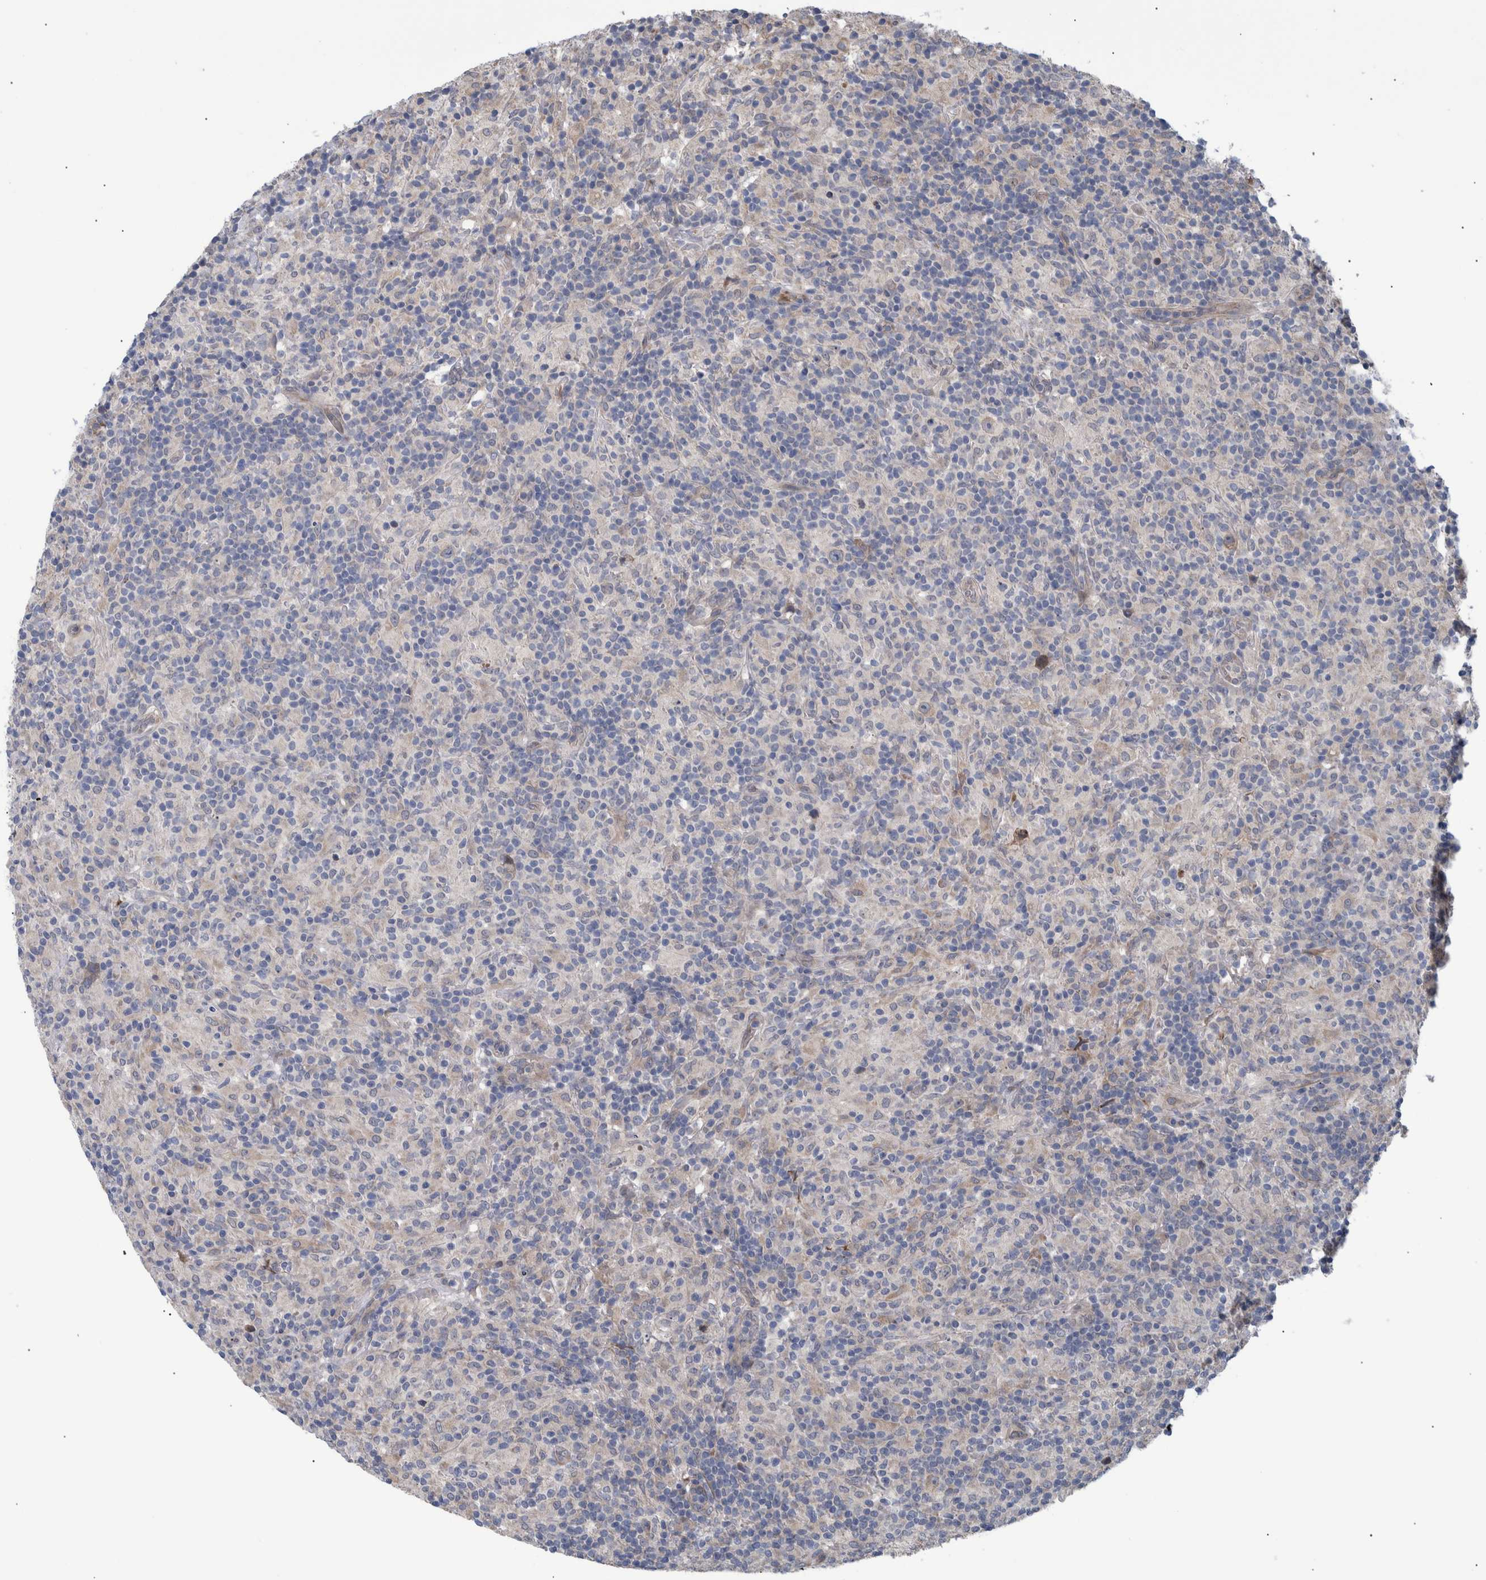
{"staining": {"intensity": "weak", "quantity": "<25%", "location": "cytoplasmic/membranous"}, "tissue": "lymphoma", "cell_type": "Tumor cells", "image_type": "cancer", "snomed": [{"axis": "morphology", "description": "Hodgkin's disease, NOS"}, {"axis": "topography", "description": "Lymph node"}], "caption": "Immunohistochemical staining of lymphoma reveals no significant expression in tumor cells.", "gene": "B3GNTL1", "patient": {"sex": "male", "age": 70}}